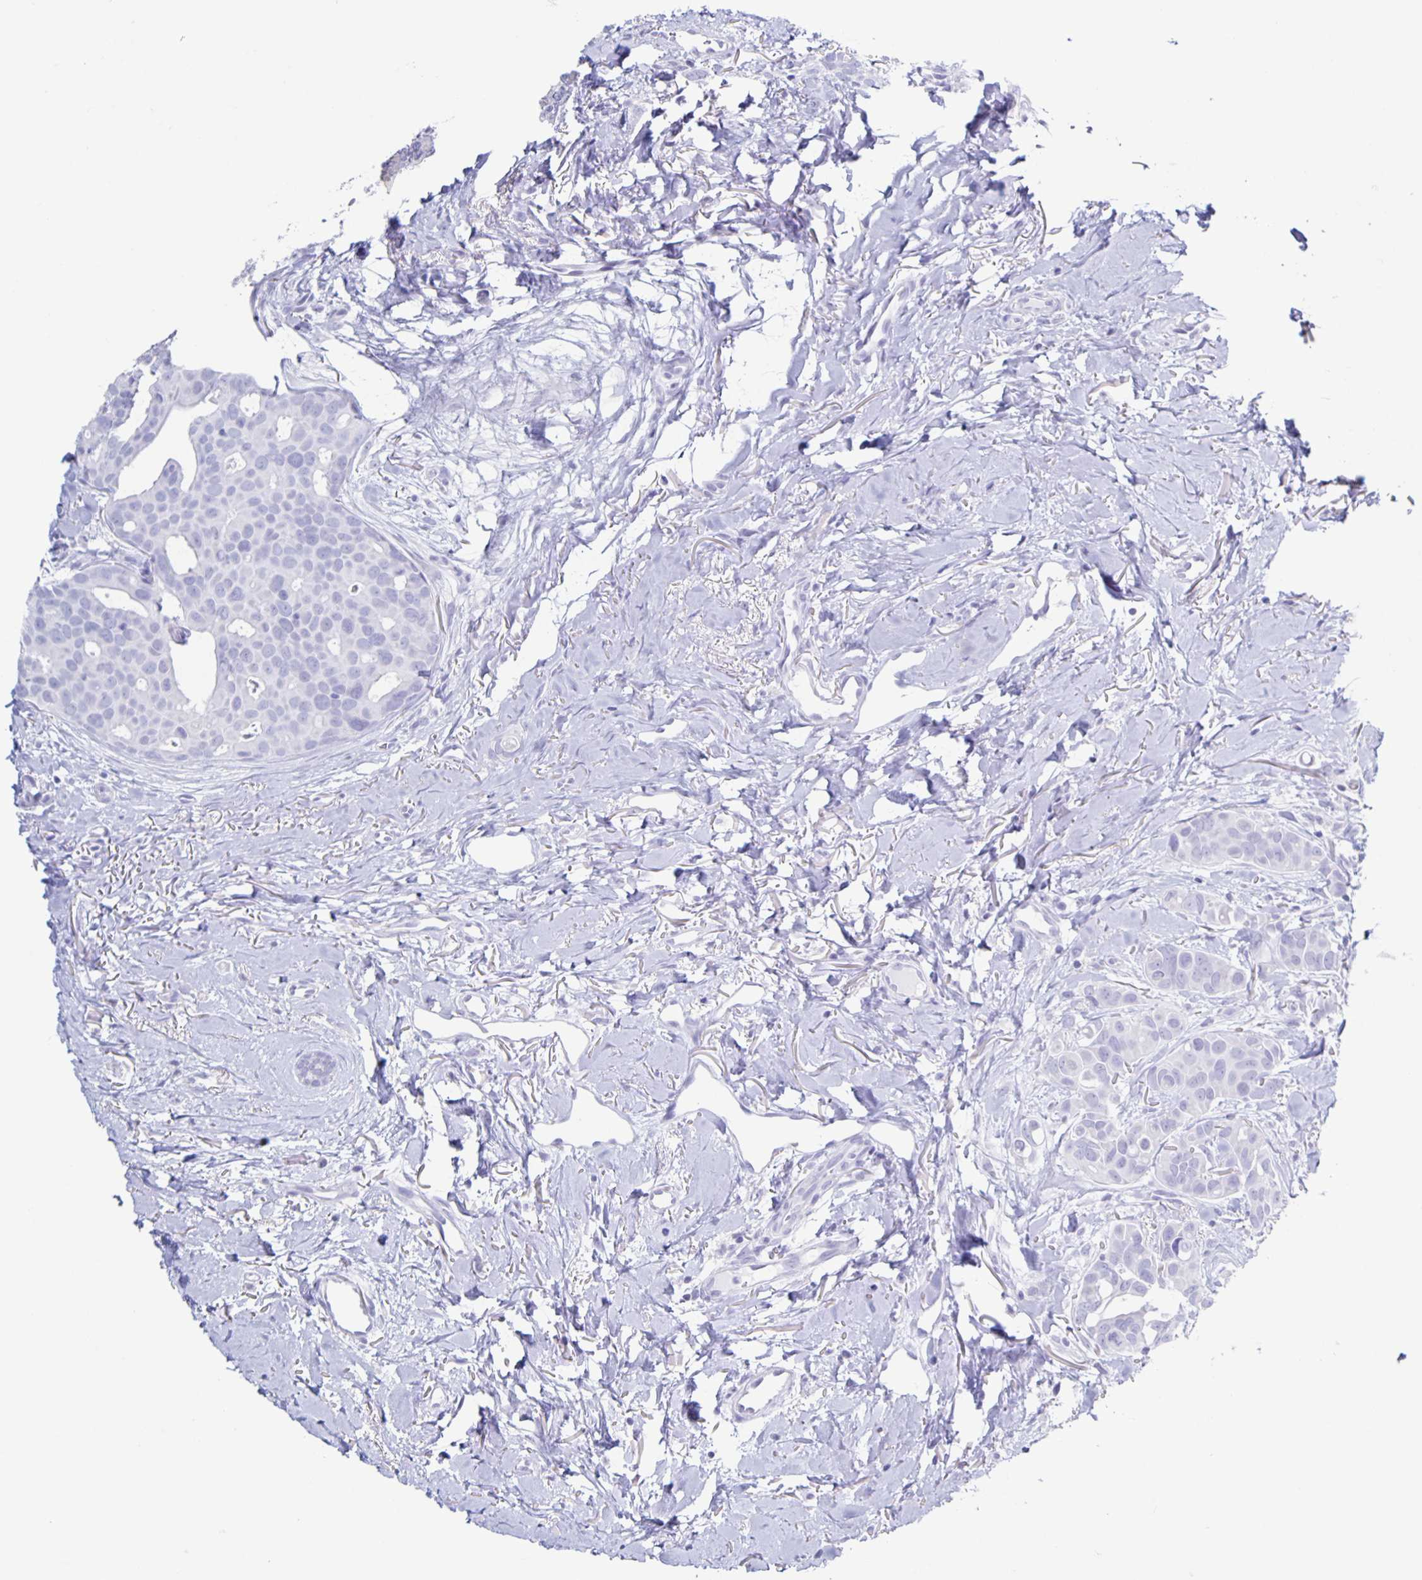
{"staining": {"intensity": "negative", "quantity": "none", "location": "none"}, "tissue": "breast cancer", "cell_type": "Tumor cells", "image_type": "cancer", "snomed": [{"axis": "morphology", "description": "Duct carcinoma"}, {"axis": "topography", "description": "Breast"}], "caption": "Intraductal carcinoma (breast) was stained to show a protein in brown. There is no significant positivity in tumor cells.", "gene": "CT45A5", "patient": {"sex": "female", "age": 54}}